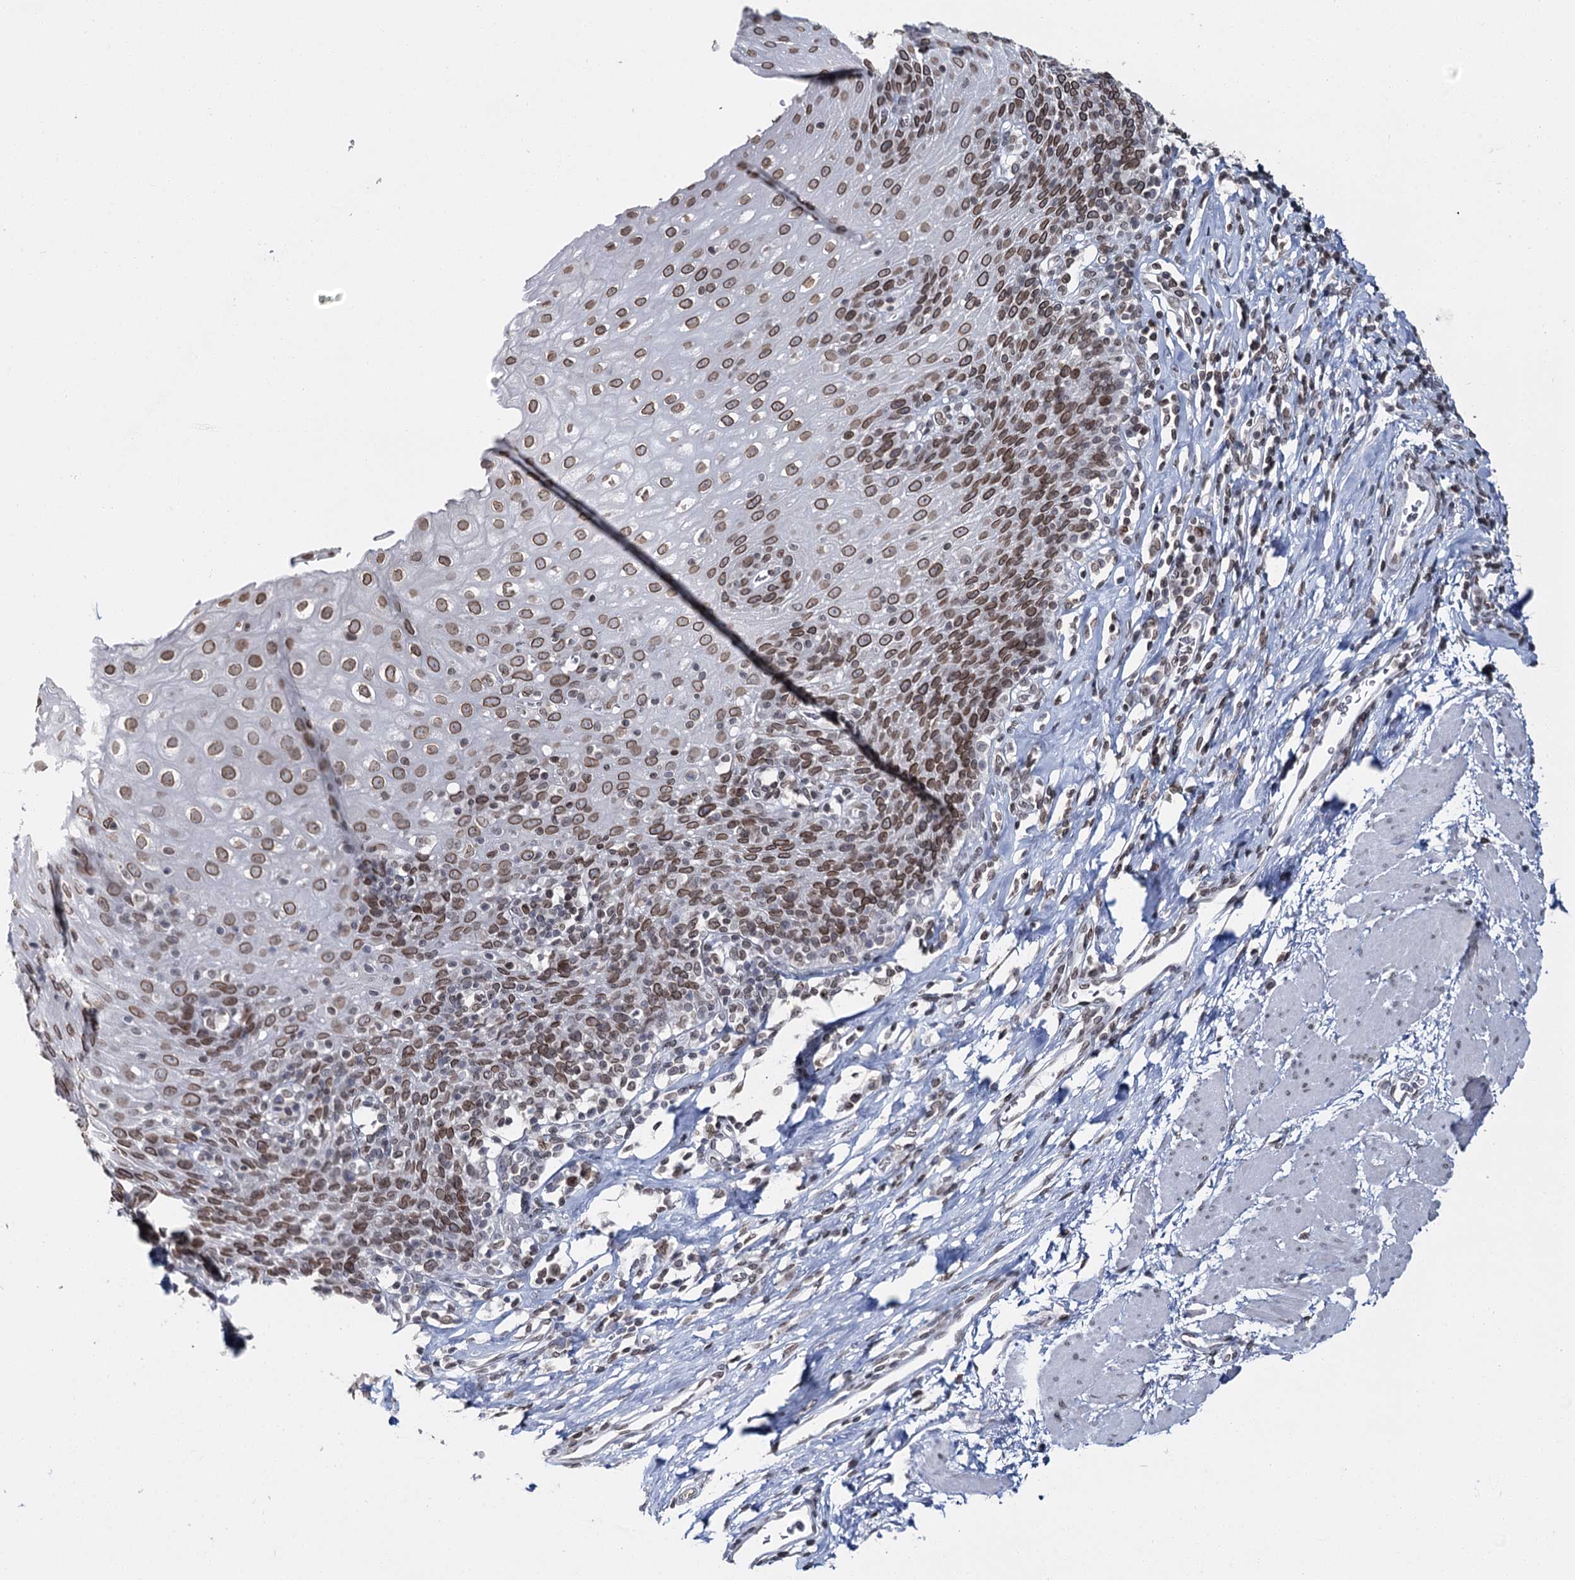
{"staining": {"intensity": "moderate", "quantity": ">75%", "location": "cytoplasmic/membranous,nuclear"}, "tissue": "esophagus", "cell_type": "Squamous epithelial cells", "image_type": "normal", "snomed": [{"axis": "morphology", "description": "Normal tissue, NOS"}, {"axis": "topography", "description": "Esophagus"}], "caption": "Protein positivity by IHC exhibits moderate cytoplasmic/membranous,nuclear positivity in approximately >75% of squamous epithelial cells in unremarkable esophagus. (DAB (3,3'-diaminobenzidine) IHC with brightfield microscopy, high magnification).", "gene": "KIAA0930", "patient": {"sex": "female", "age": 61}}